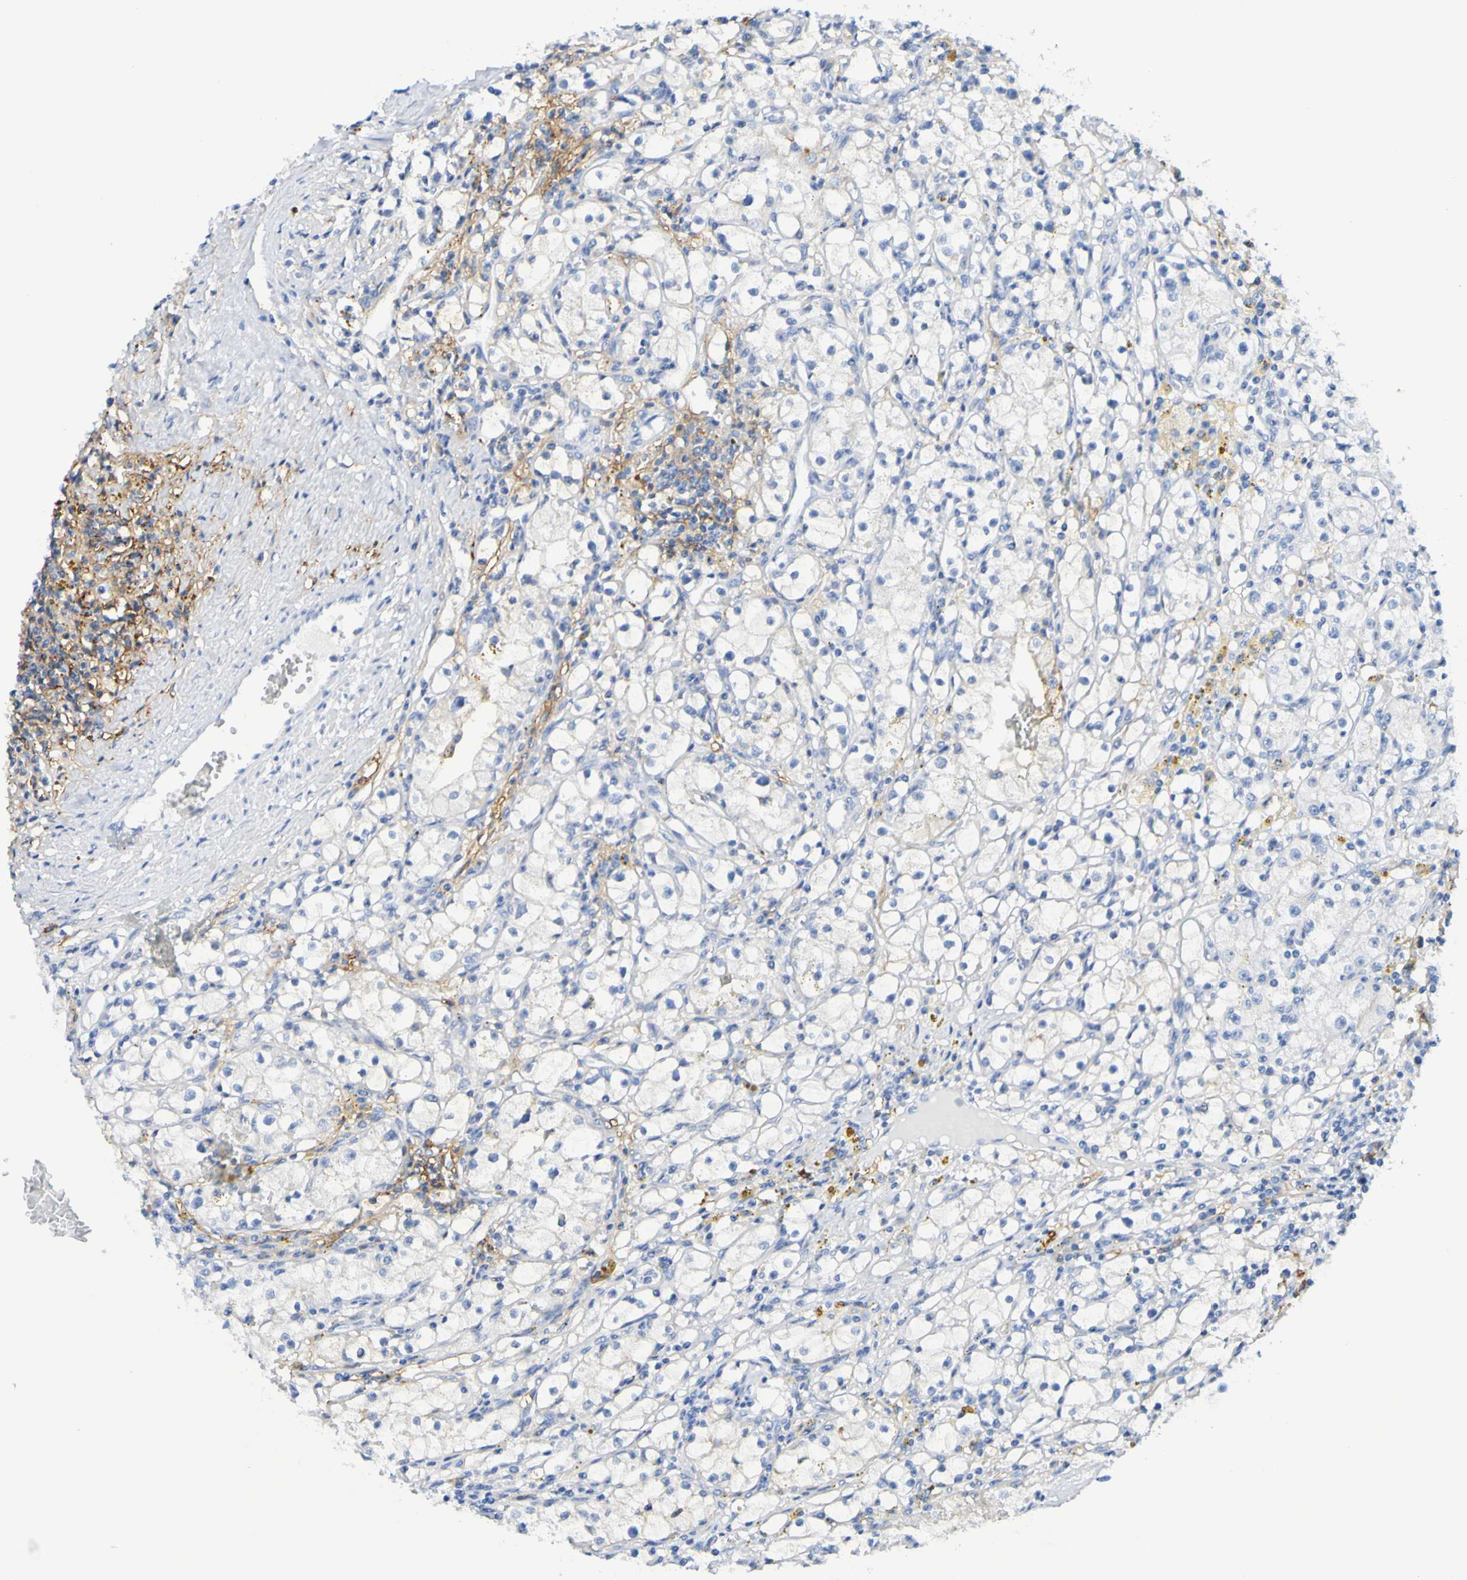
{"staining": {"intensity": "negative", "quantity": "none", "location": "none"}, "tissue": "renal cancer", "cell_type": "Tumor cells", "image_type": "cancer", "snomed": [{"axis": "morphology", "description": "Adenocarcinoma, NOS"}, {"axis": "topography", "description": "Kidney"}], "caption": "This is an immunohistochemistry photomicrograph of adenocarcinoma (renal). There is no positivity in tumor cells.", "gene": "DPEP1", "patient": {"sex": "male", "age": 56}}